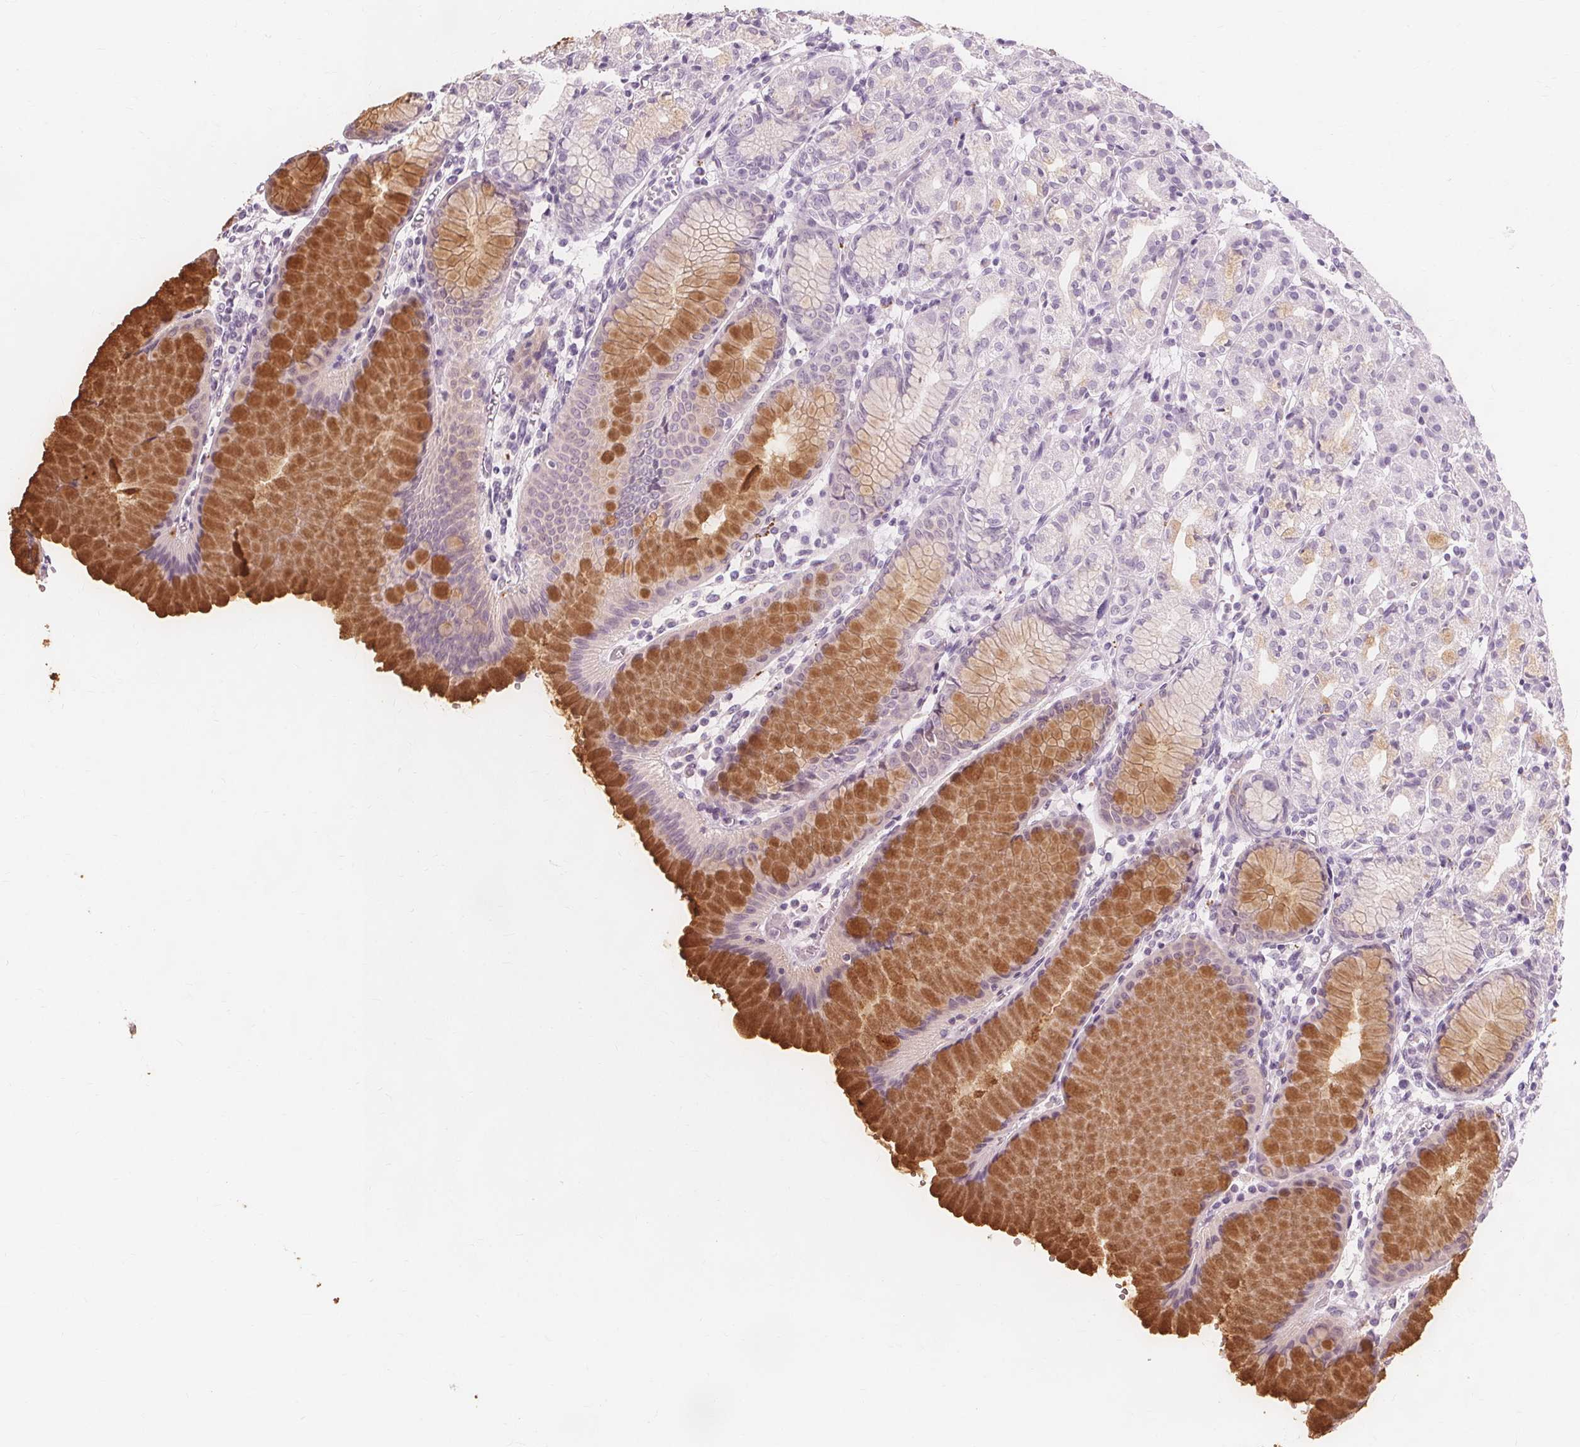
{"staining": {"intensity": "strong", "quantity": "<25%", "location": "cytoplasmic/membranous"}, "tissue": "stomach", "cell_type": "Glandular cells", "image_type": "normal", "snomed": [{"axis": "morphology", "description": "Normal tissue, NOS"}, {"axis": "topography", "description": "Stomach"}], "caption": "Stomach stained with DAB (3,3'-diaminobenzidine) immunohistochemistry (IHC) demonstrates medium levels of strong cytoplasmic/membranous expression in approximately <25% of glandular cells.", "gene": "TFF1", "patient": {"sex": "female", "age": 57}}